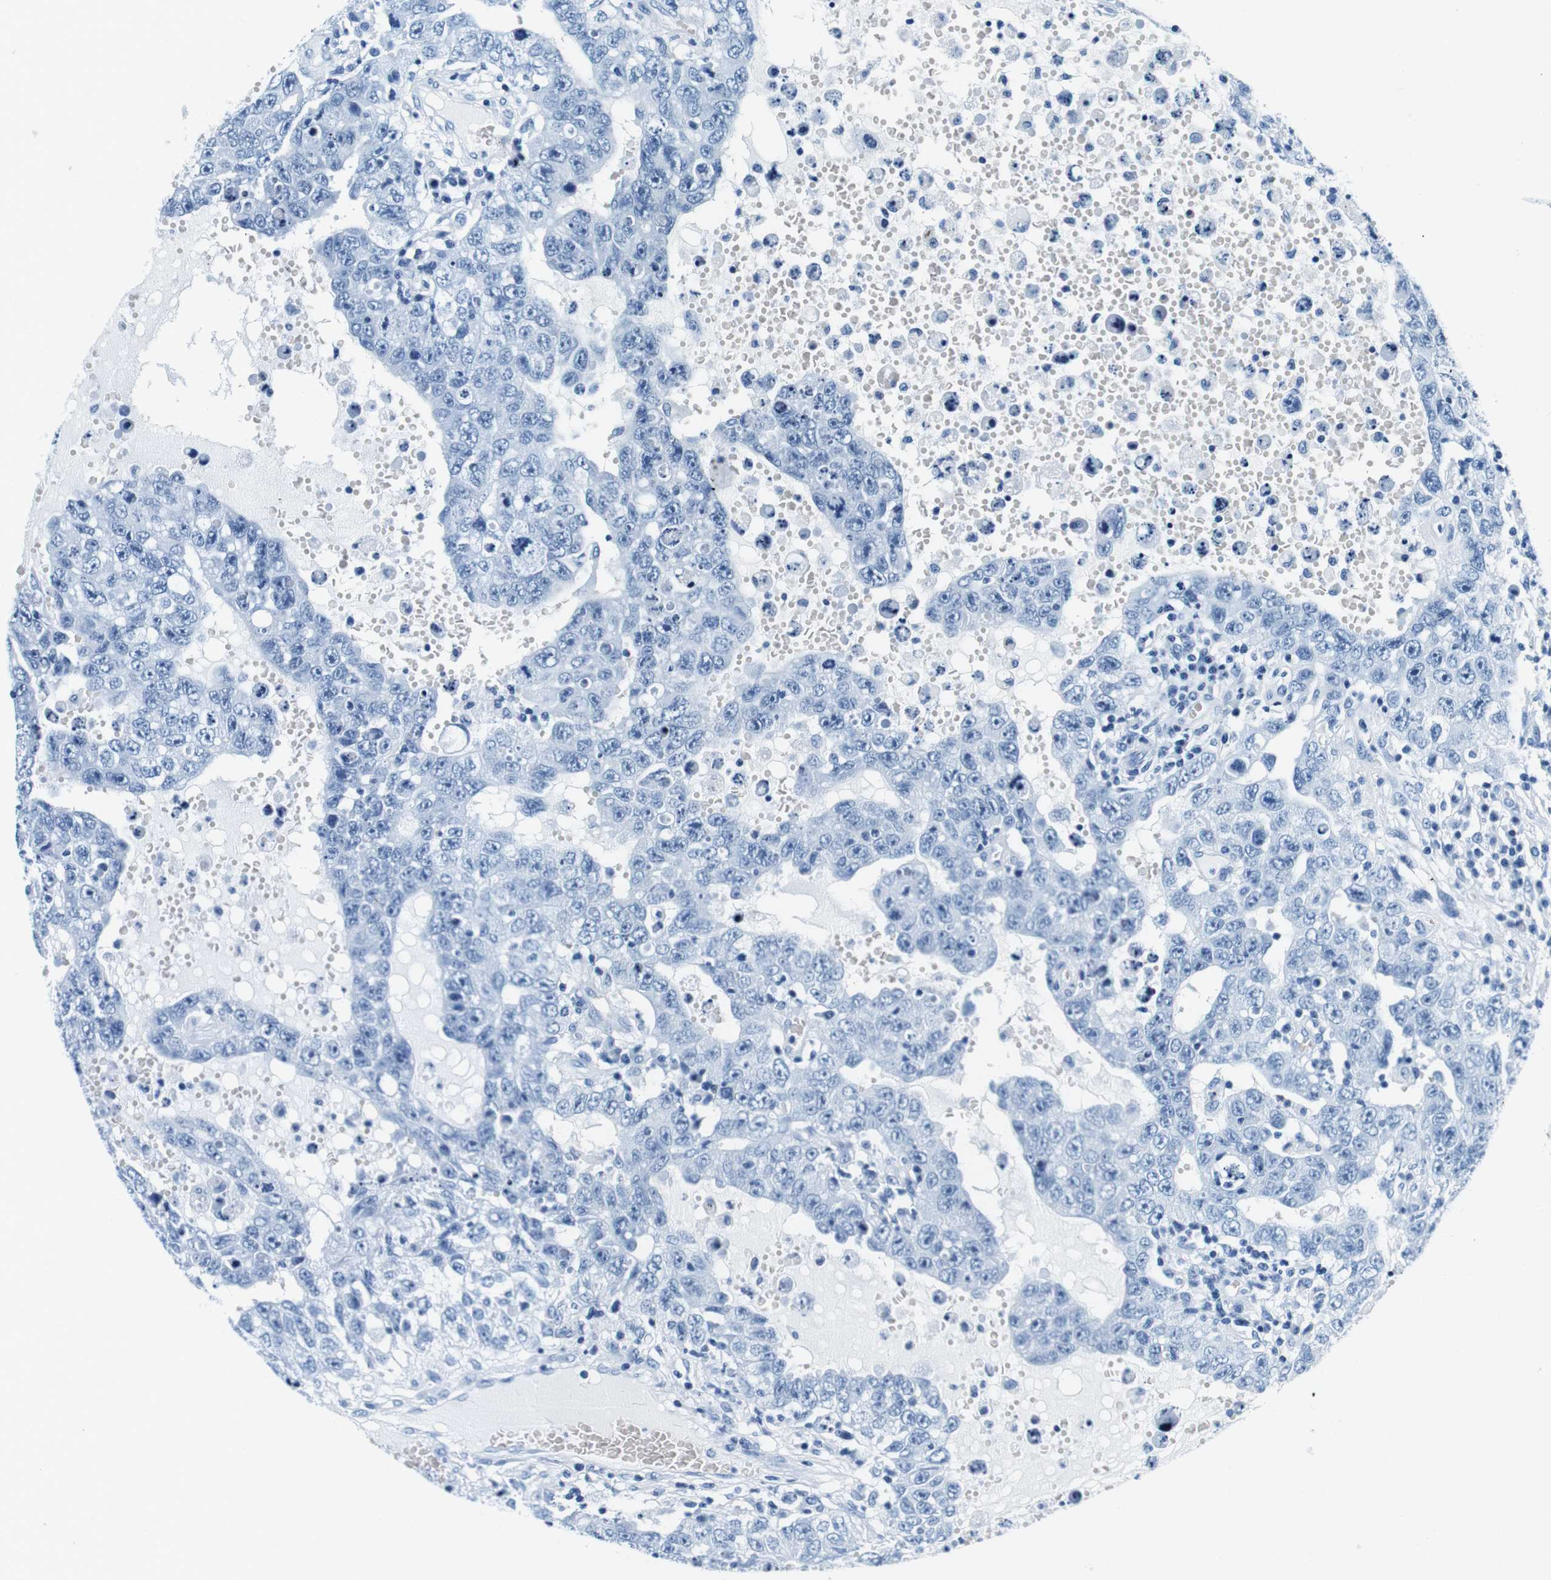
{"staining": {"intensity": "negative", "quantity": "none", "location": "none"}, "tissue": "testis cancer", "cell_type": "Tumor cells", "image_type": "cancer", "snomed": [{"axis": "morphology", "description": "Carcinoma, Embryonal, NOS"}, {"axis": "topography", "description": "Testis"}], "caption": "DAB (3,3'-diaminobenzidine) immunohistochemical staining of testis cancer (embryonal carcinoma) displays no significant expression in tumor cells. Brightfield microscopy of immunohistochemistry (IHC) stained with DAB (3,3'-diaminobenzidine) (brown) and hematoxylin (blue), captured at high magnification.", "gene": "ELANE", "patient": {"sex": "male", "age": 26}}